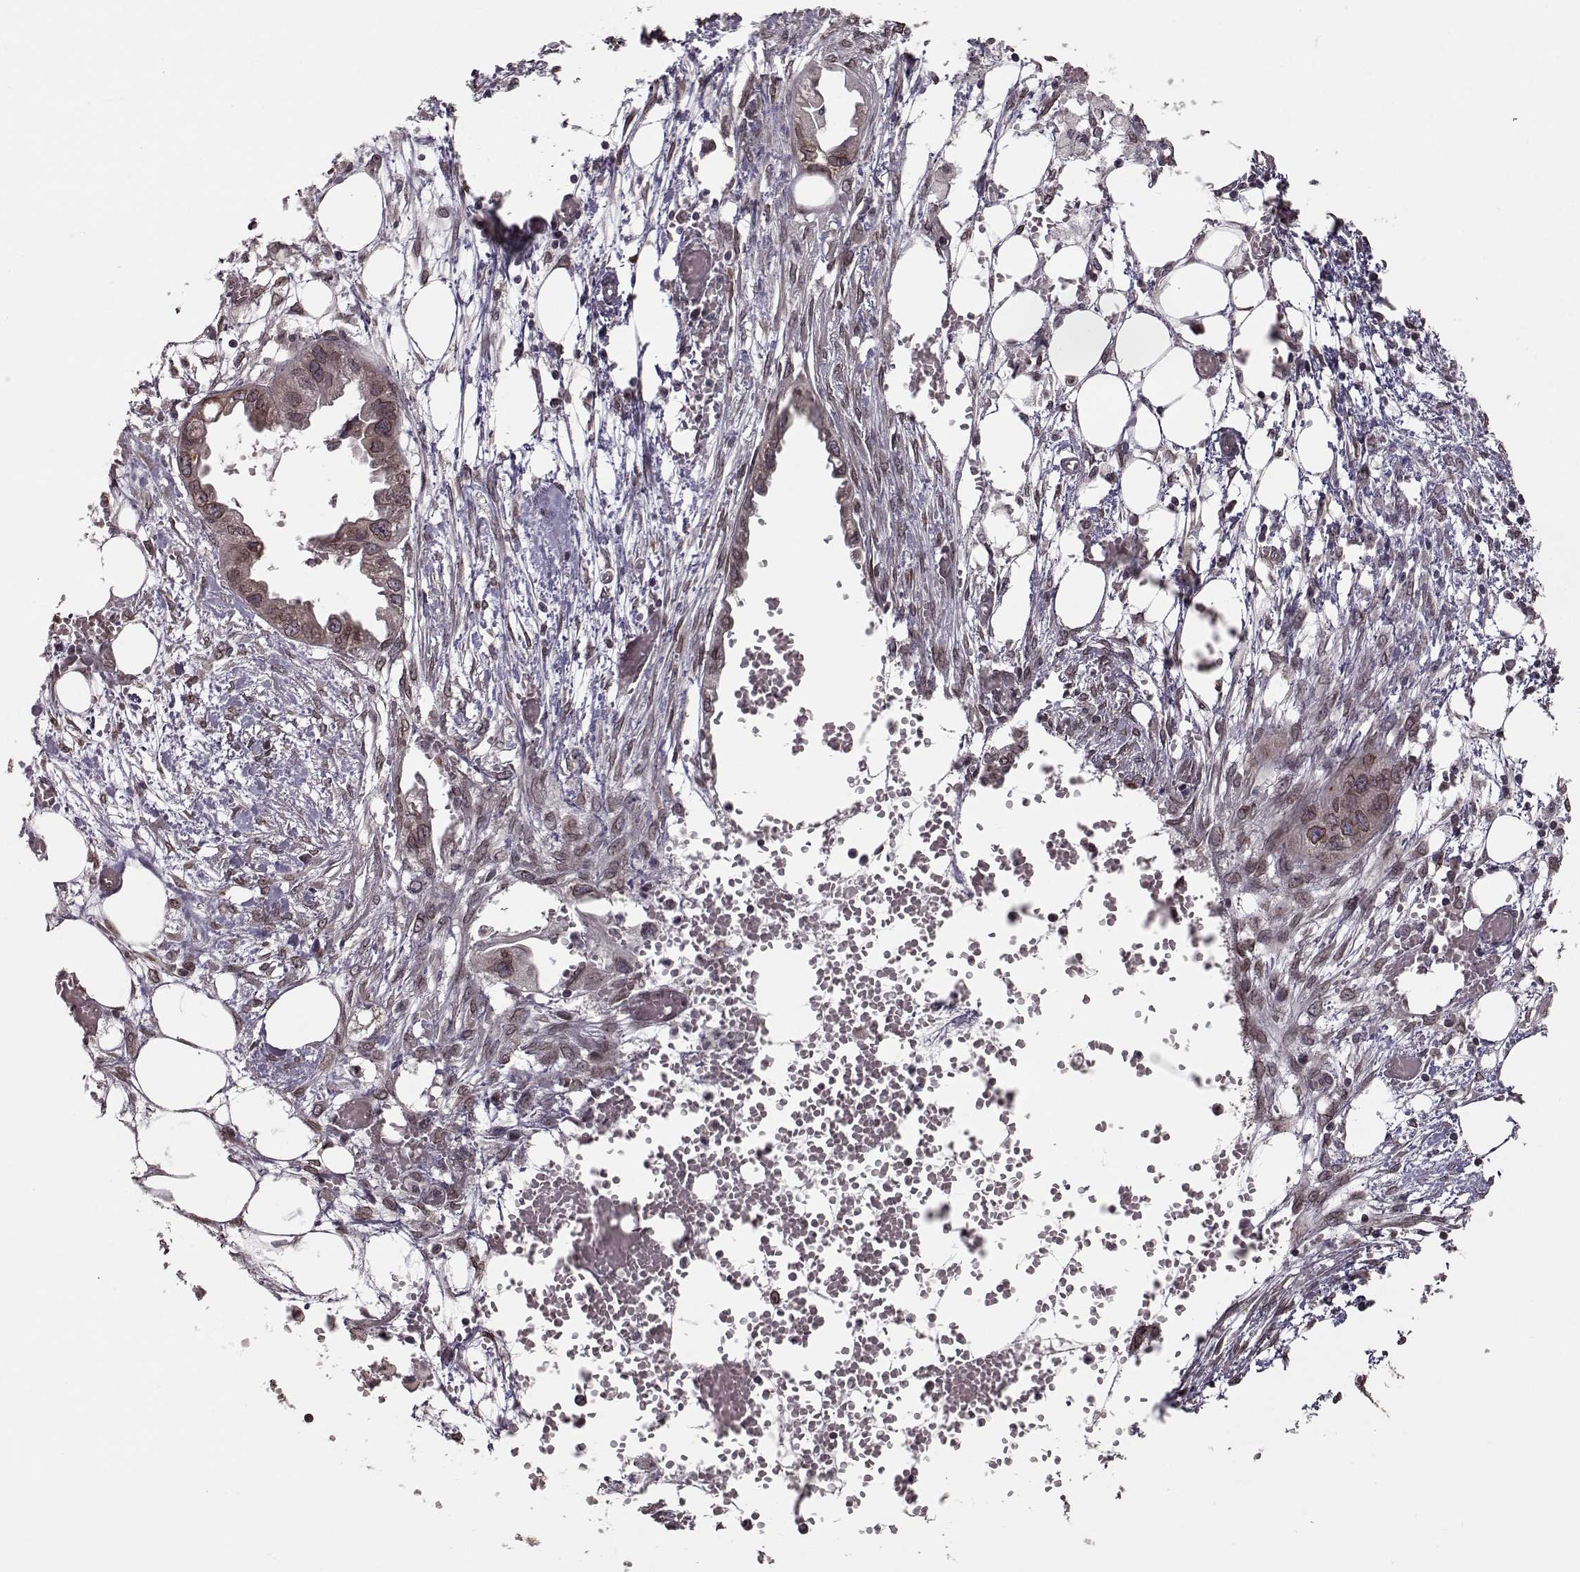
{"staining": {"intensity": "weak", "quantity": ">75%", "location": "cytoplasmic/membranous,nuclear"}, "tissue": "endometrial cancer", "cell_type": "Tumor cells", "image_type": "cancer", "snomed": [{"axis": "morphology", "description": "Adenocarcinoma, NOS"}, {"axis": "morphology", "description": "Adenocarcinoma, metastatic, NOS"}, {"axis": "topography", "description": "Adipose tissue"}, {"axis": "topography", "description": "Endometrium"}], "caption": "Protein positivity by IHC displays weak cytoplasmic/membranous and nuclear staining in about >75% of tumor cells in endometrial cancer (adenocarcinoma).", "gene": "NUP37", "patient": {"sex": "female", "age": 67}}